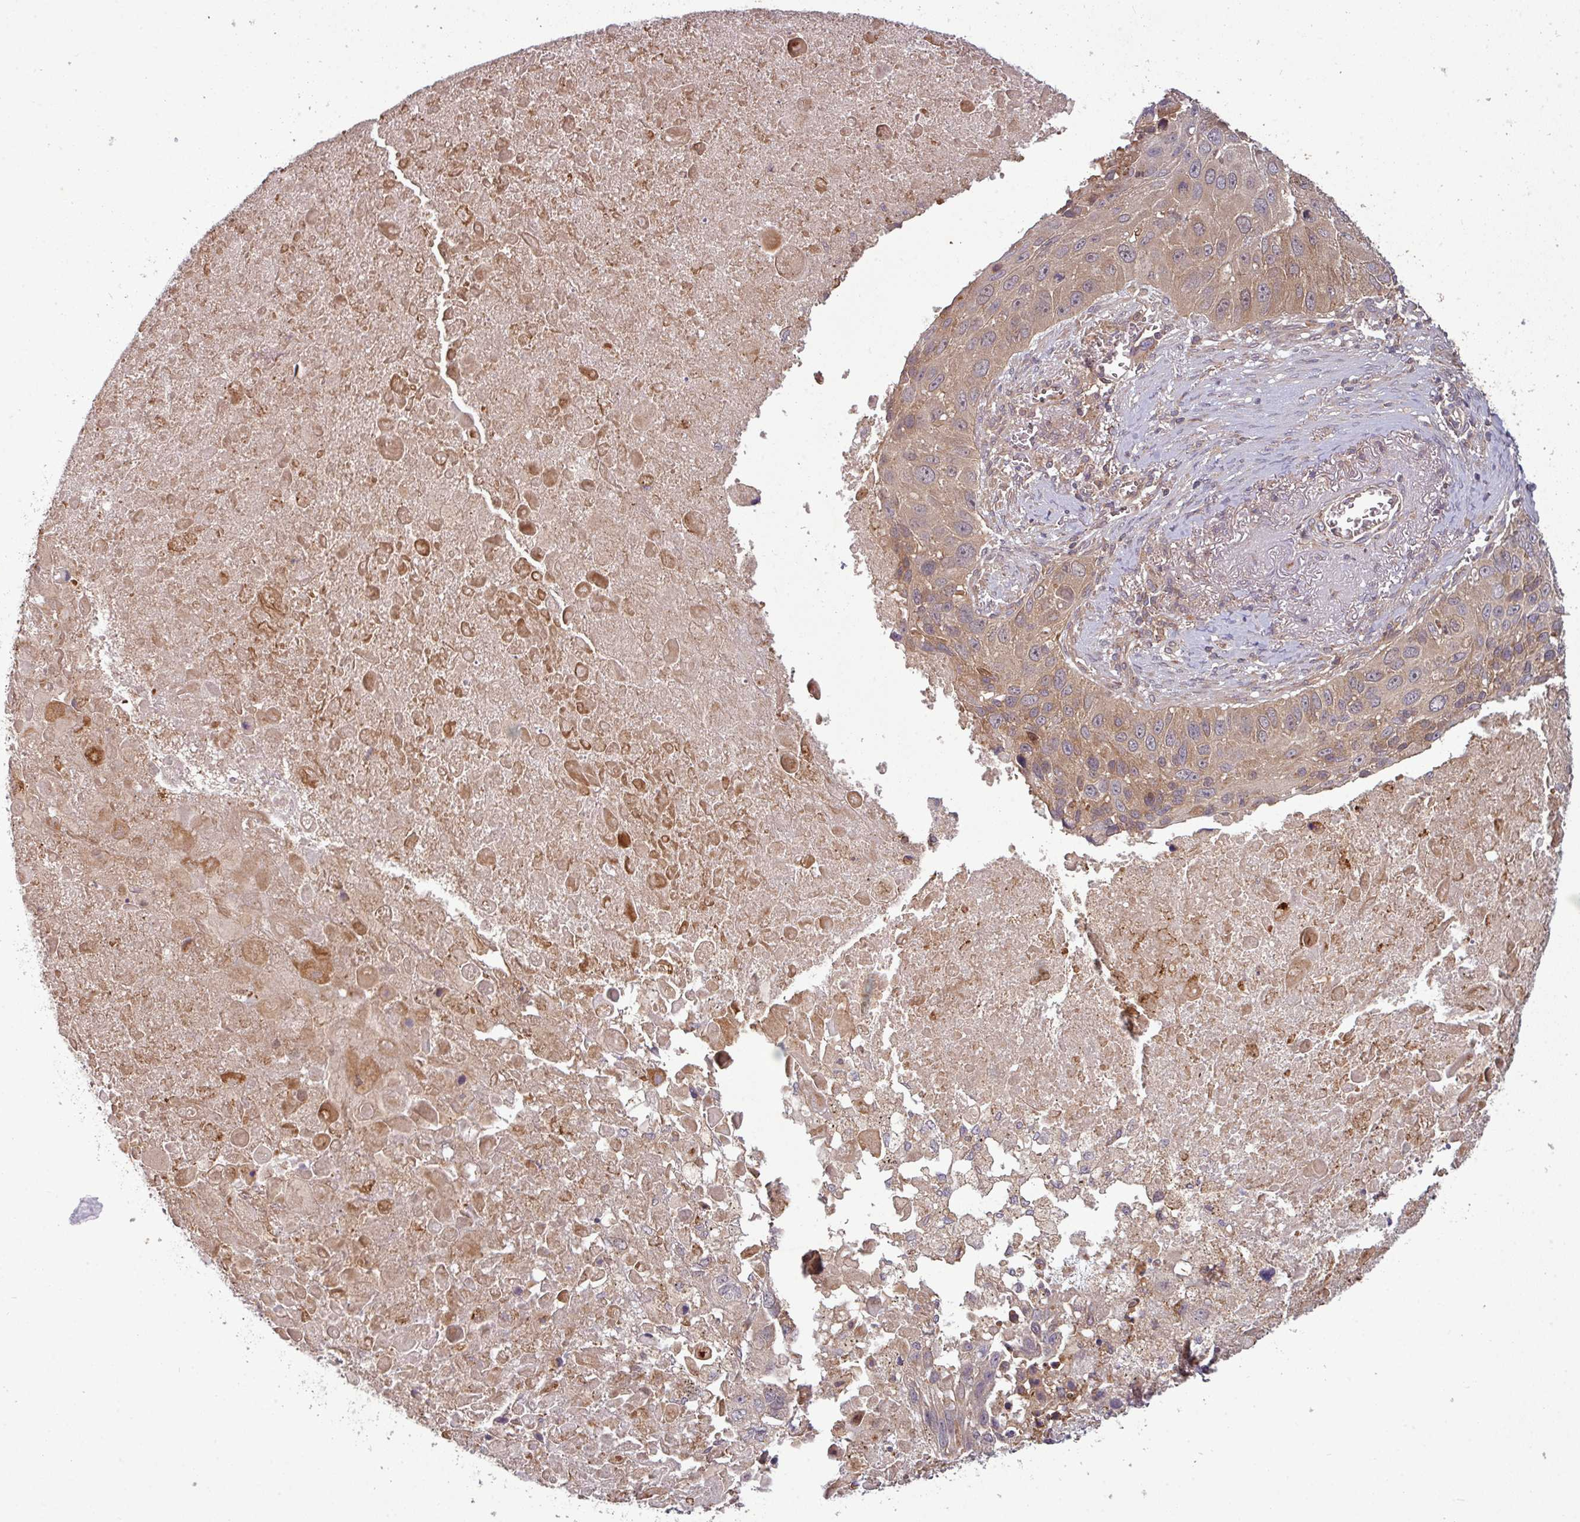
{"staining": {"intensity": "weak", "quantity": ">75%", "location": "cytoplasmic/membranous"}, "tissue": "lung cancer", "cell_type": "Tumor cells", "image_type": "cancer", "snomed": [{"axis": "morphology", "description": "Squamous cell carcinoma, NOS"}, {"axis": "topography", "description": "Lung"}], "caption": "Squamous cell carcinoma (lung) tissue exhibits weak cytoplasmic/membranous expression in approximately >75% of tumor cells", "gene": "GSKIP", "patient": {"sex": "male", "age": 66}}